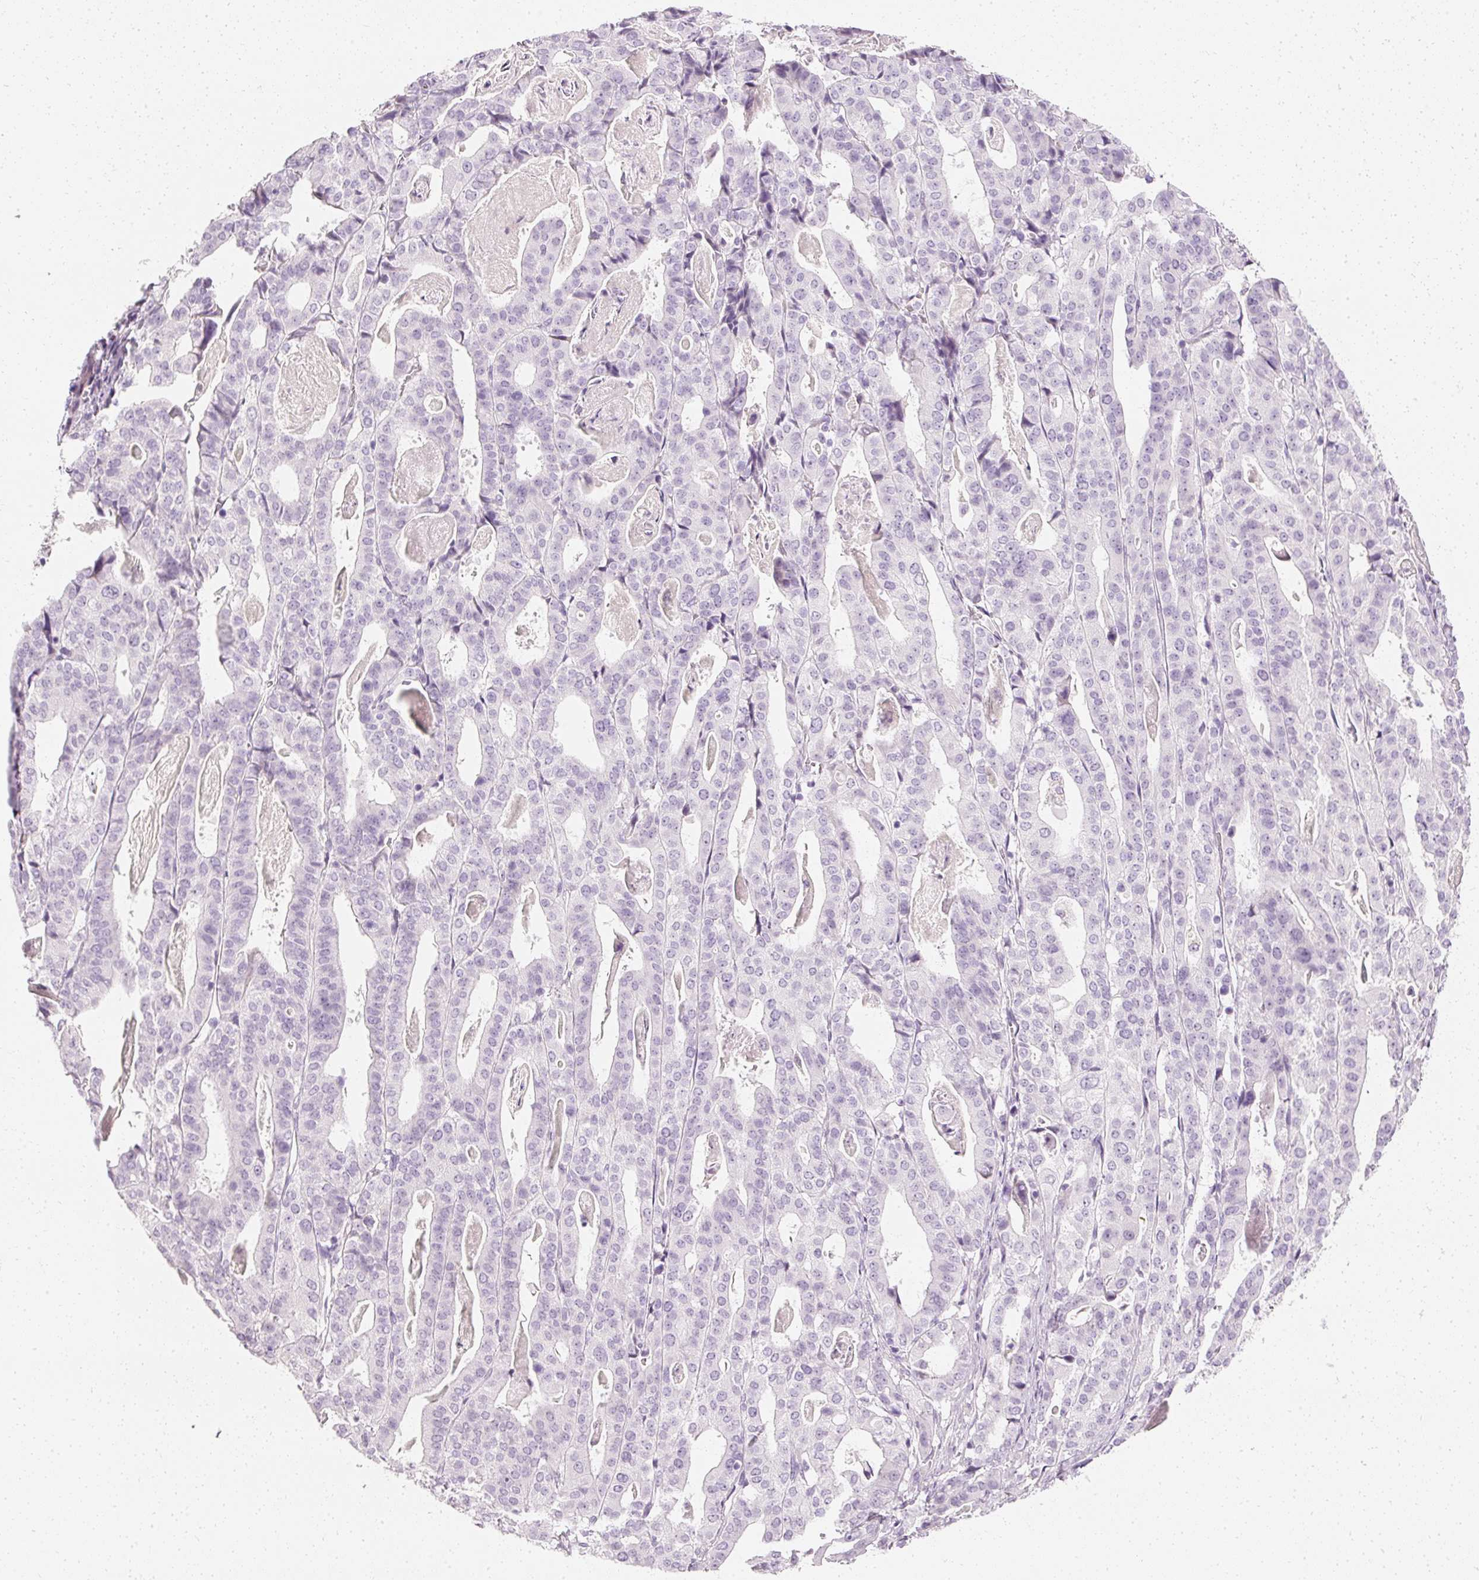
{"staining": {"intensity": "negative", "quantity": "none", "location": "none"}, "tissue": "stomach cancer", "cell_type": "Tumor cells", "image_type": "cancer", "snomed": [{"axis": "morphology", "description": "Adenocarcinoma, NOS"}, {"axis": "topography", "description": "Stomach"}], "caption": "High magnification brightfield microscopy of stomach cancer stained with DAB (3,3'-diaminobenzidine) (brown) and counterstained with hematoxylin (blue): tumor cells show no significant expression.", "gene": "ELAVL3", "patient": {"sex": "male", "age": 48}}